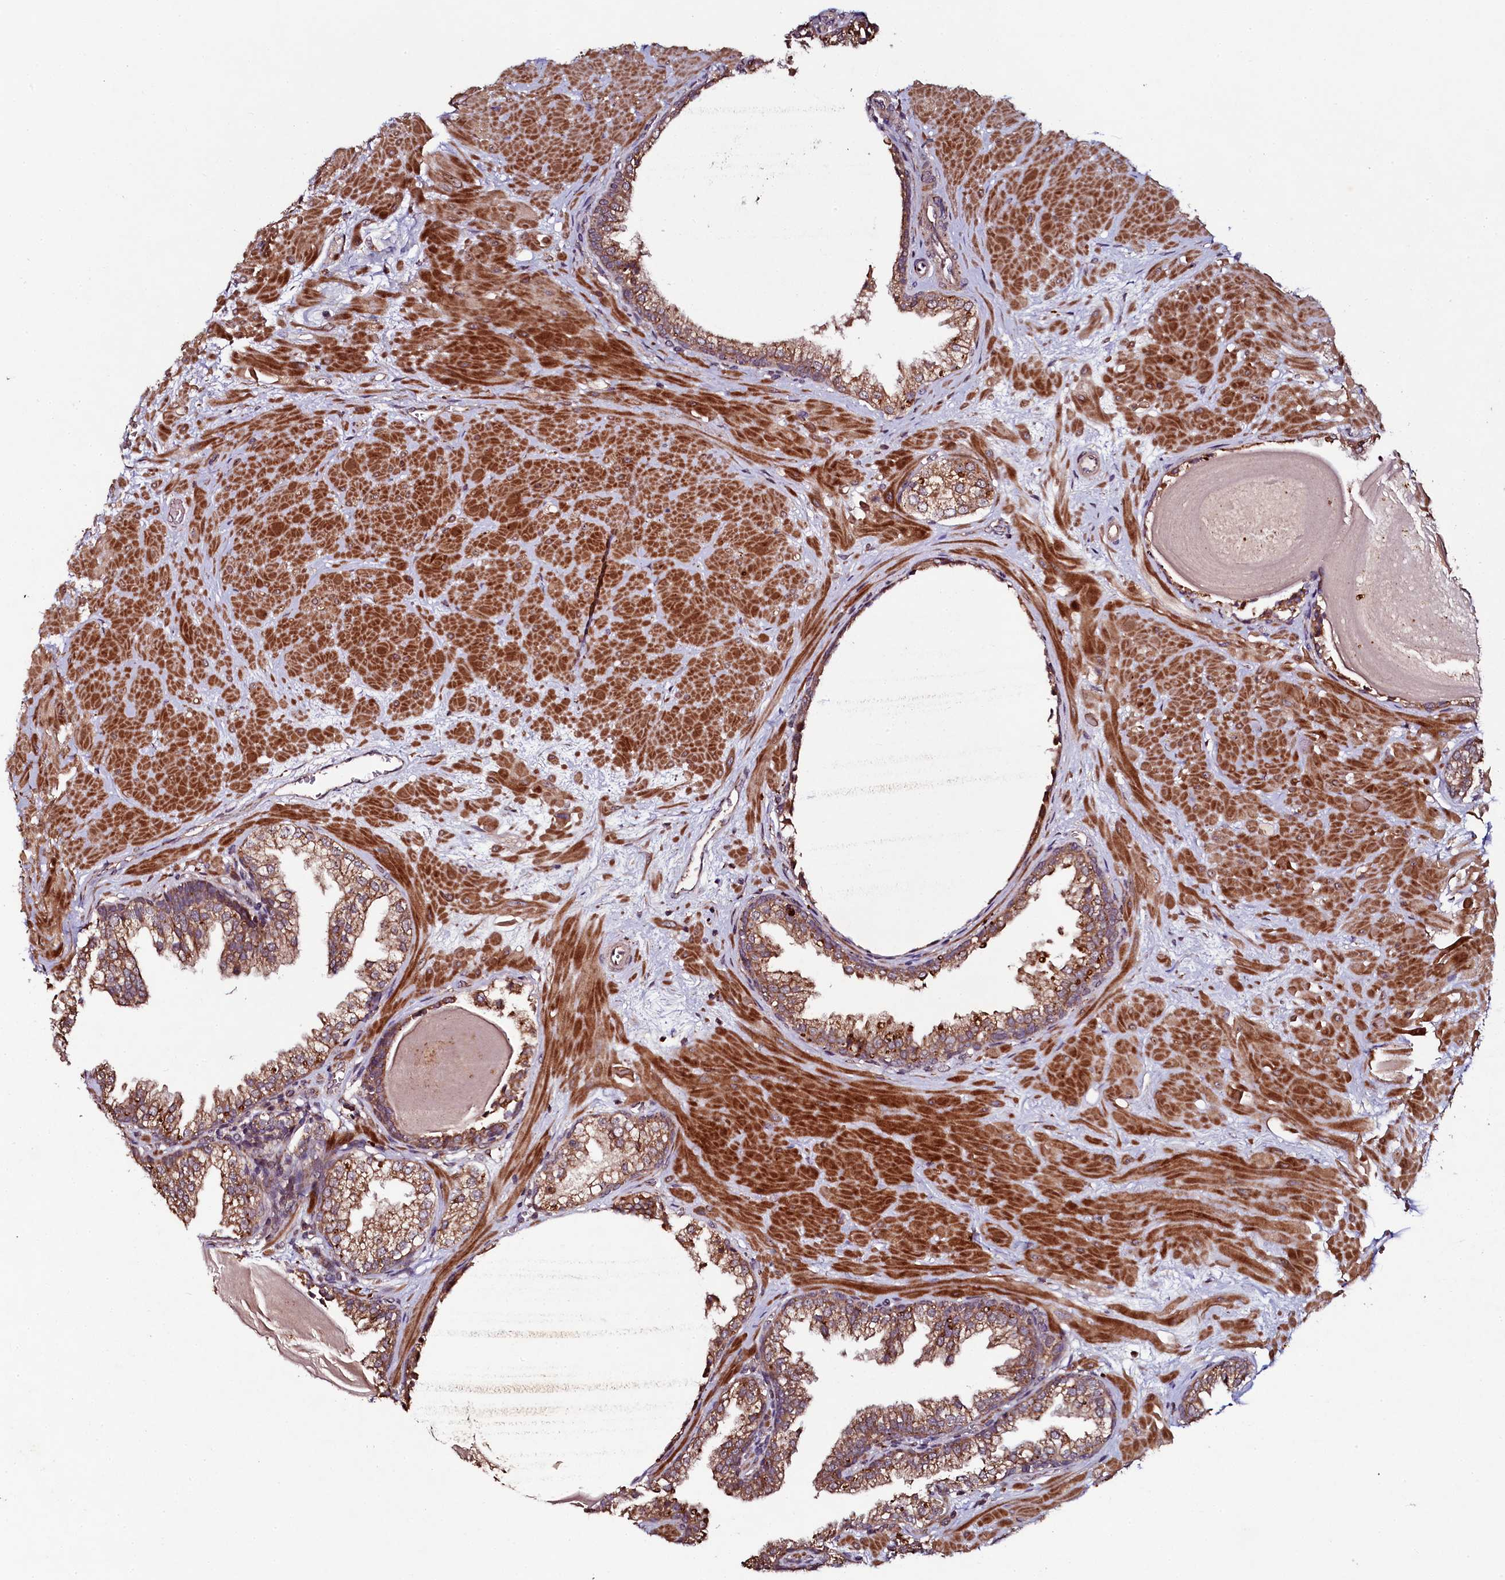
{"staining": {"intensity": "moderate", "quantity": ">75%", "location": "cytoplasmic/membranous"}, "tissue": "prostate", "cell_type": "Glandular cells", "image_type": "normal", "snomed": [{"axis": "morphology", "description": "Normal tissue, NOS"}, {"axis": "topography", "description": "Prostate"}], "caption": "Immunohistochemistry (IHC) histopathology image of unremarkable prostate: human prostate stained using IHC shows medium levels of moderate protein expression localized specifically in the cytoplasmic/membranous of glandular cells, appearing as a cytoplasmic/membranous brown color.", "gene": "SEC24C", "patient": {"sex": "male", "age": 48}}